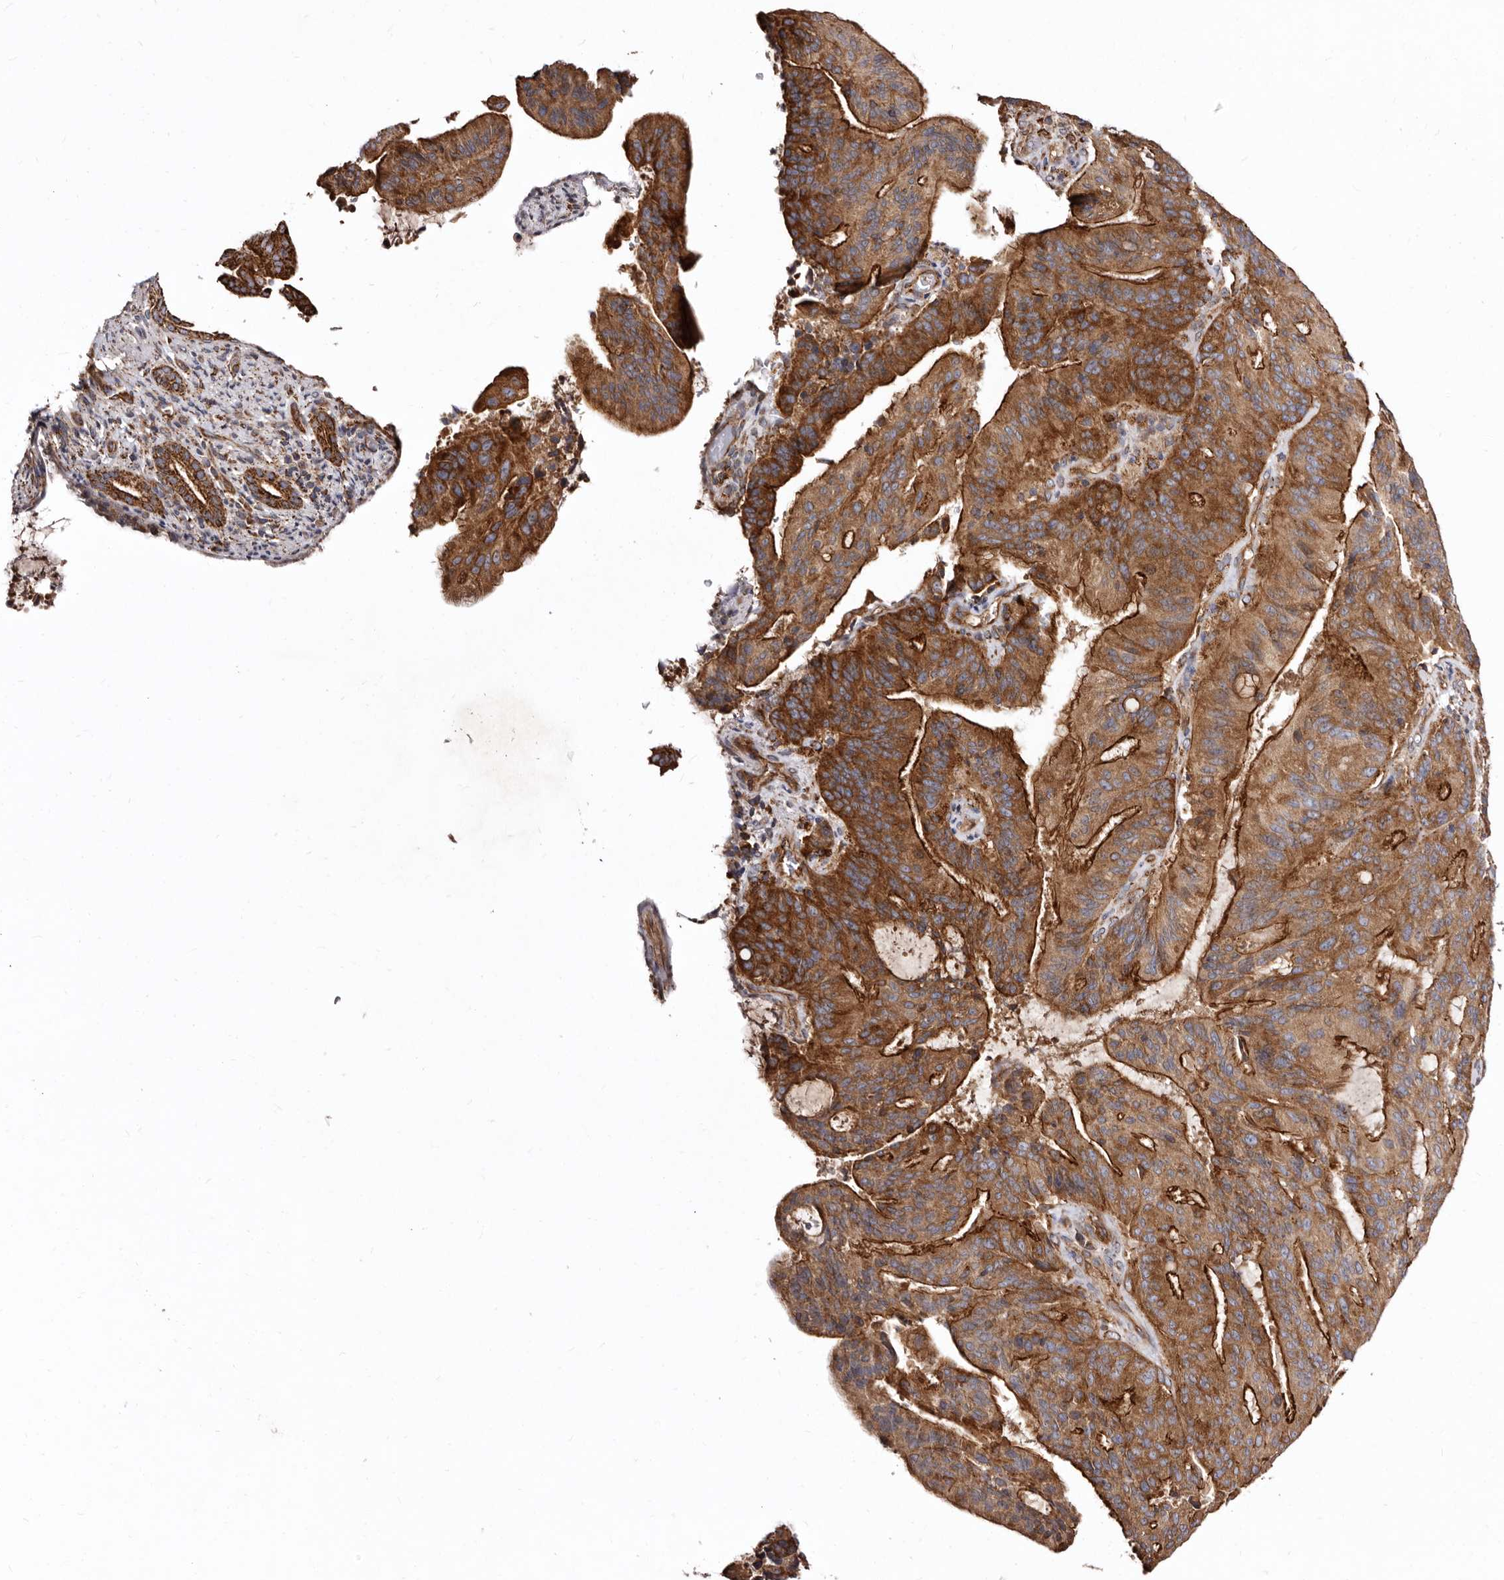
{"staining": {"intensity": "strong", "quantity": ">75%", "location": "cytoplasmic/membranous"}, "tissue": "liver cancer", "cell_type": "Tumor cells", "image_type": "cancer", "snomed": [{"axis": "morphology", "description": "Normal tissue, NOS"}, {"axis": "morphology", "description": "Cholangiocarcinoma"}, {"axis": "topography", "description": "Liver"}, {"axis": "topography", "description": "Peripheral nerve tissue"}], "caption": "Protein staining reveals strong cytoplasmic/membranous staining in about >75% of tumor cells in liver cancer.", "gene": "LUZP1", "patient": {"sex": "female", "age": 73}}